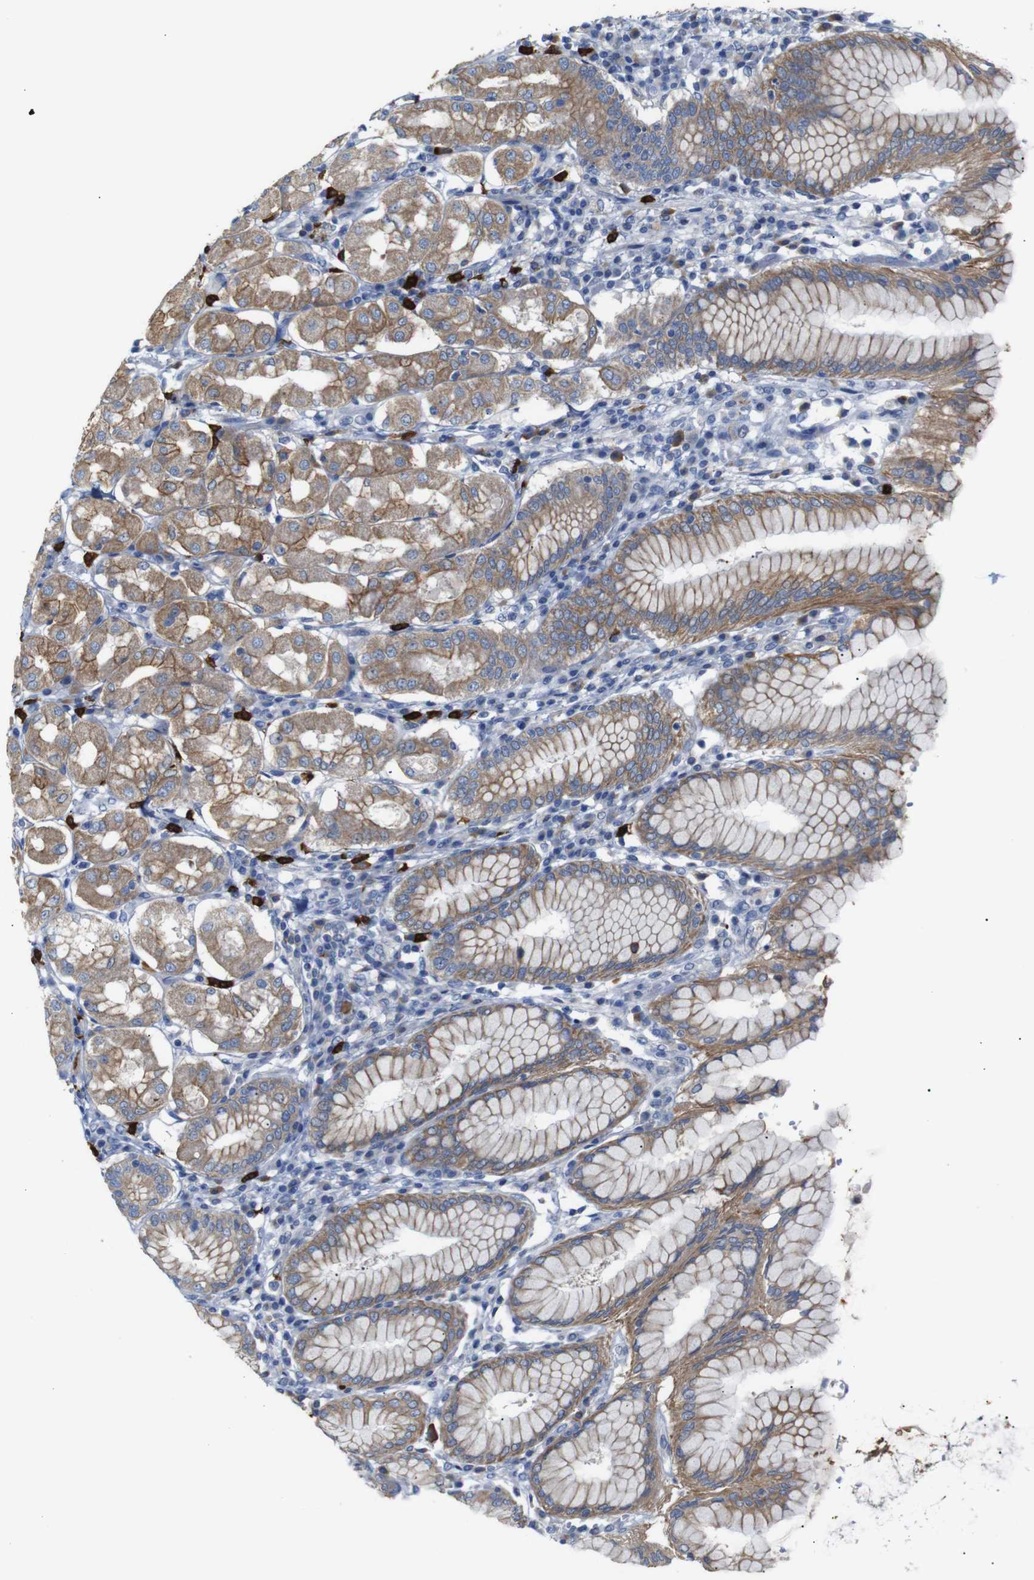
{"staining": {"intensity": "strong", "quantity": ">75%", "location": "cytoplasmic/membranous"}, "tissue": "stomach", "cell_type": "Glandular cells", "image_type": "normal", "snomed": [{"axis": "morphology", "description": "Normal tissue, NOS"}, {"axis": "topography", "description": "Stomach"}, {"axis": "topography", "description": "Stomach, lower"}], "caption": "Protein staining exhibits strong cytoplasmic/membranous positivity in approximately >75% of glandular cells in normal stomach.", "gene": "ALOX15", "patient": {"sex": "female", "age": 56}}